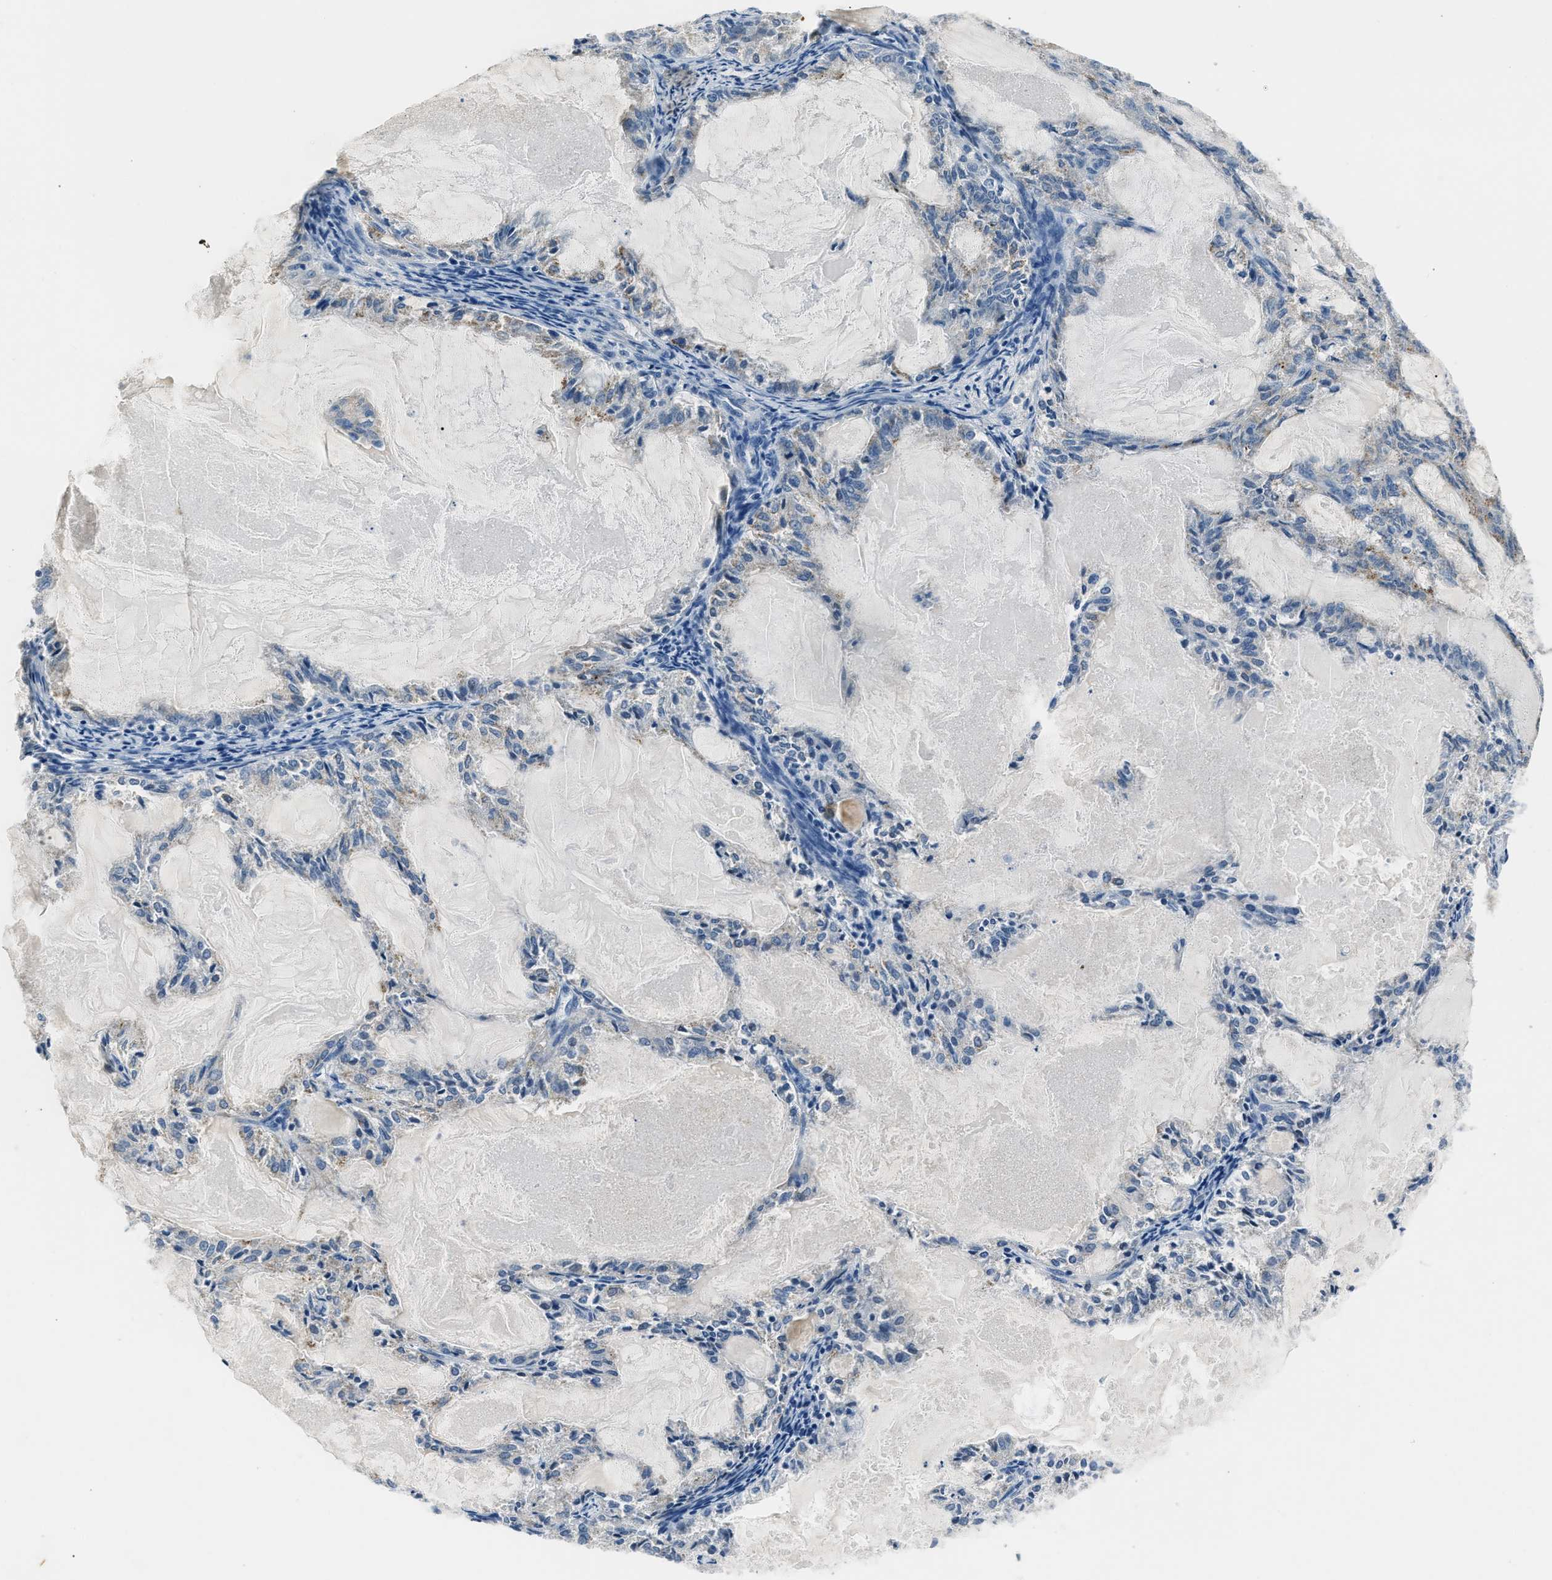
{"staining": {"intensity": "negative", "quantity": "none", "location": "none"}, "tissue": "endometrial cancer", "cell_type": "Tumor cells", "image_type": "cancer", "snomed": [{"axis": "morphology", "description": "Adenocarcinoma, NOS"}, {"axis": "topography", "description": "Endometrium"}], "caption": "The photomicrograph demonstrates no significant positivity in tumor cells of endometrial cancer.", "gene": "INHA", "patient": {"sex": "female", "age": 86}}